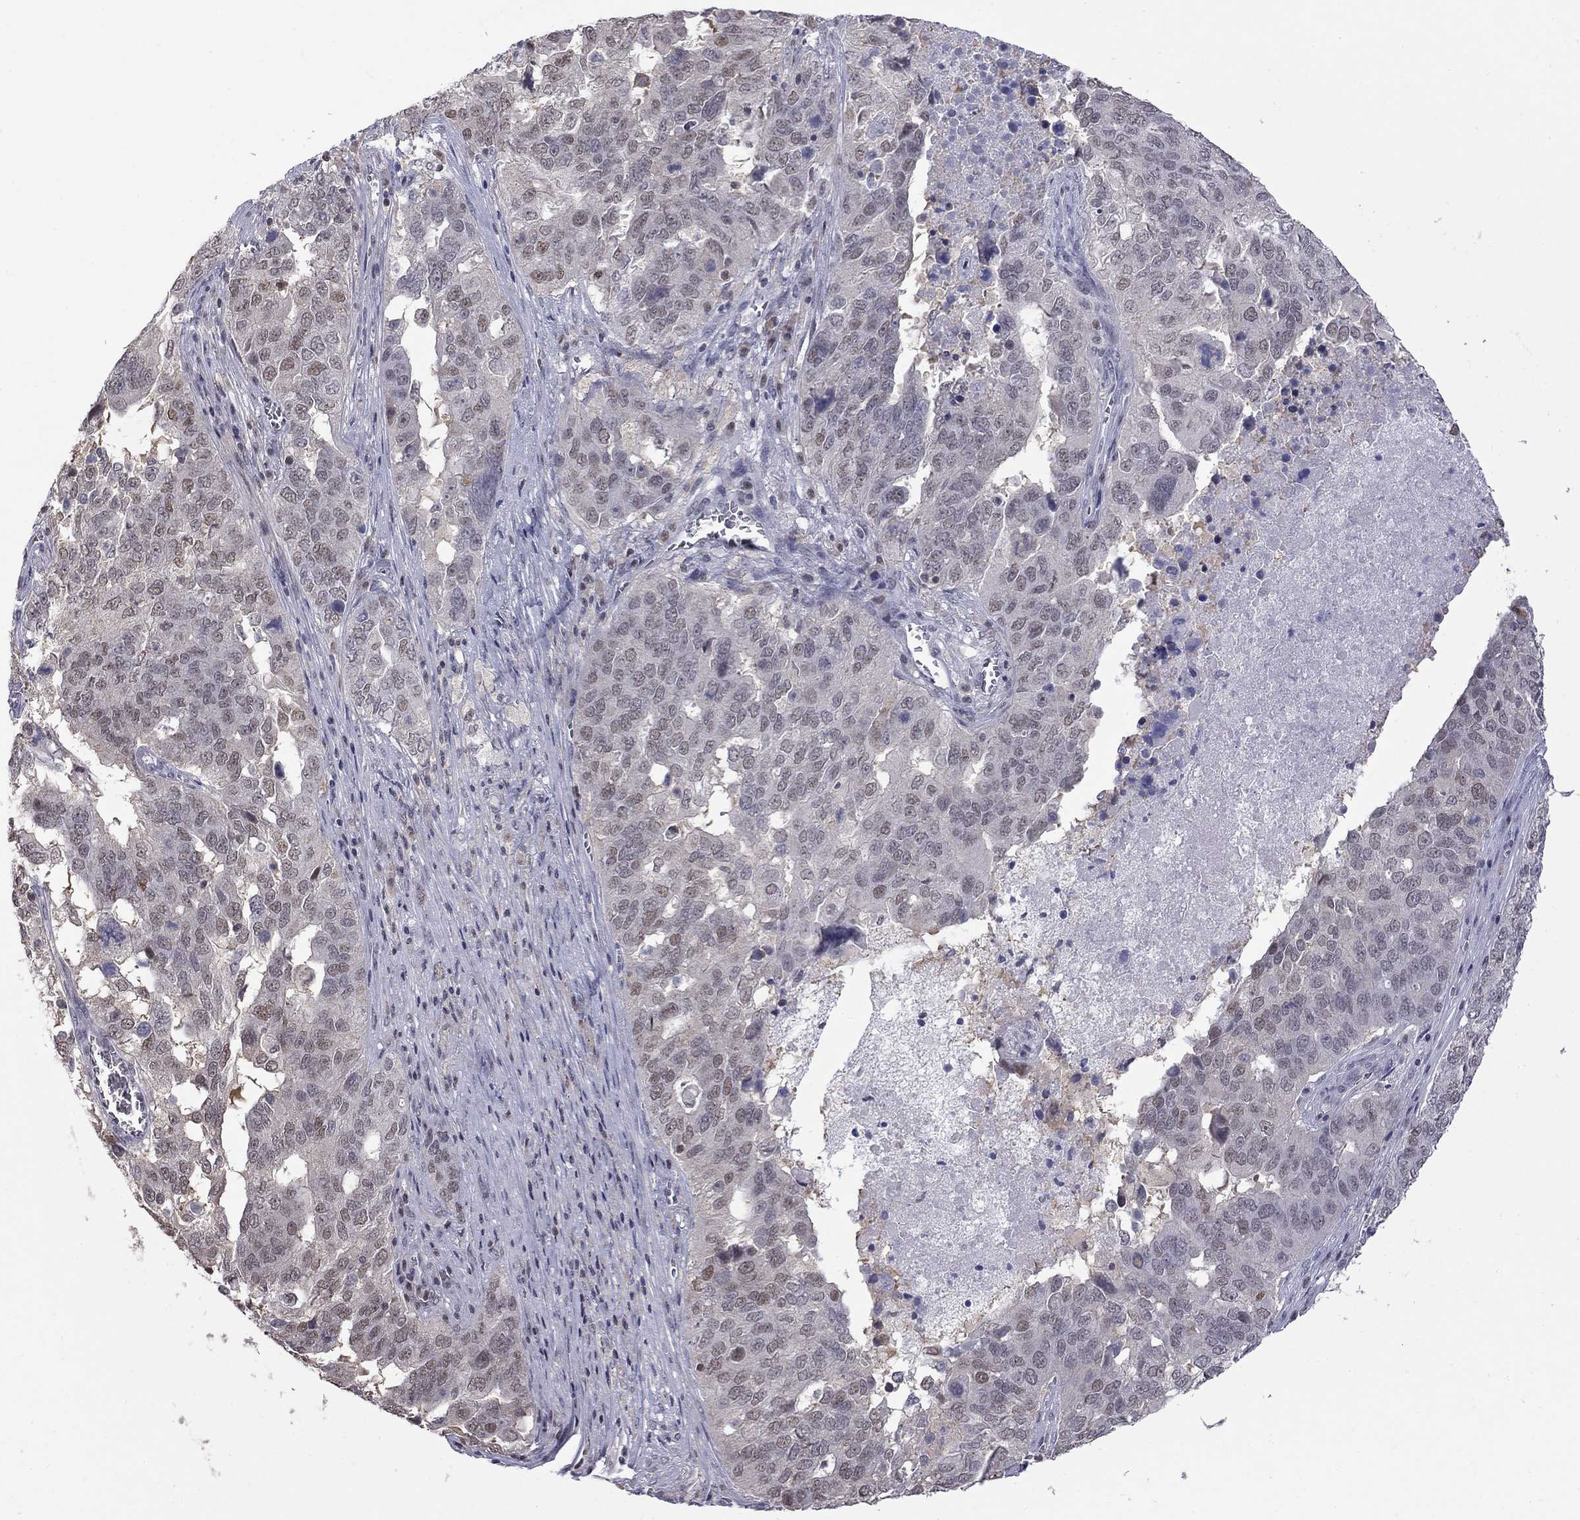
{"staining": {"intensity": "weak", "quantity": "<25%", "location": "nuclear"}, "tissue": "ovarian cancer", "cell_type": "Tumor cells", "image_type": "cancer", "snomed": [{"axis": "morphology", "description": "Carcinoma, endometroid"}, {"axis": "topography", "description": "Soft tissue"}, {"axis": "topography", "description": "Ovary"}], "caption": "A photomicrograph of human endometroid carcinoma (ovarian) is negative for staining in tumor cells.", "gene": "RFWD3", "patient": {"sex": "female", "age": 52}}